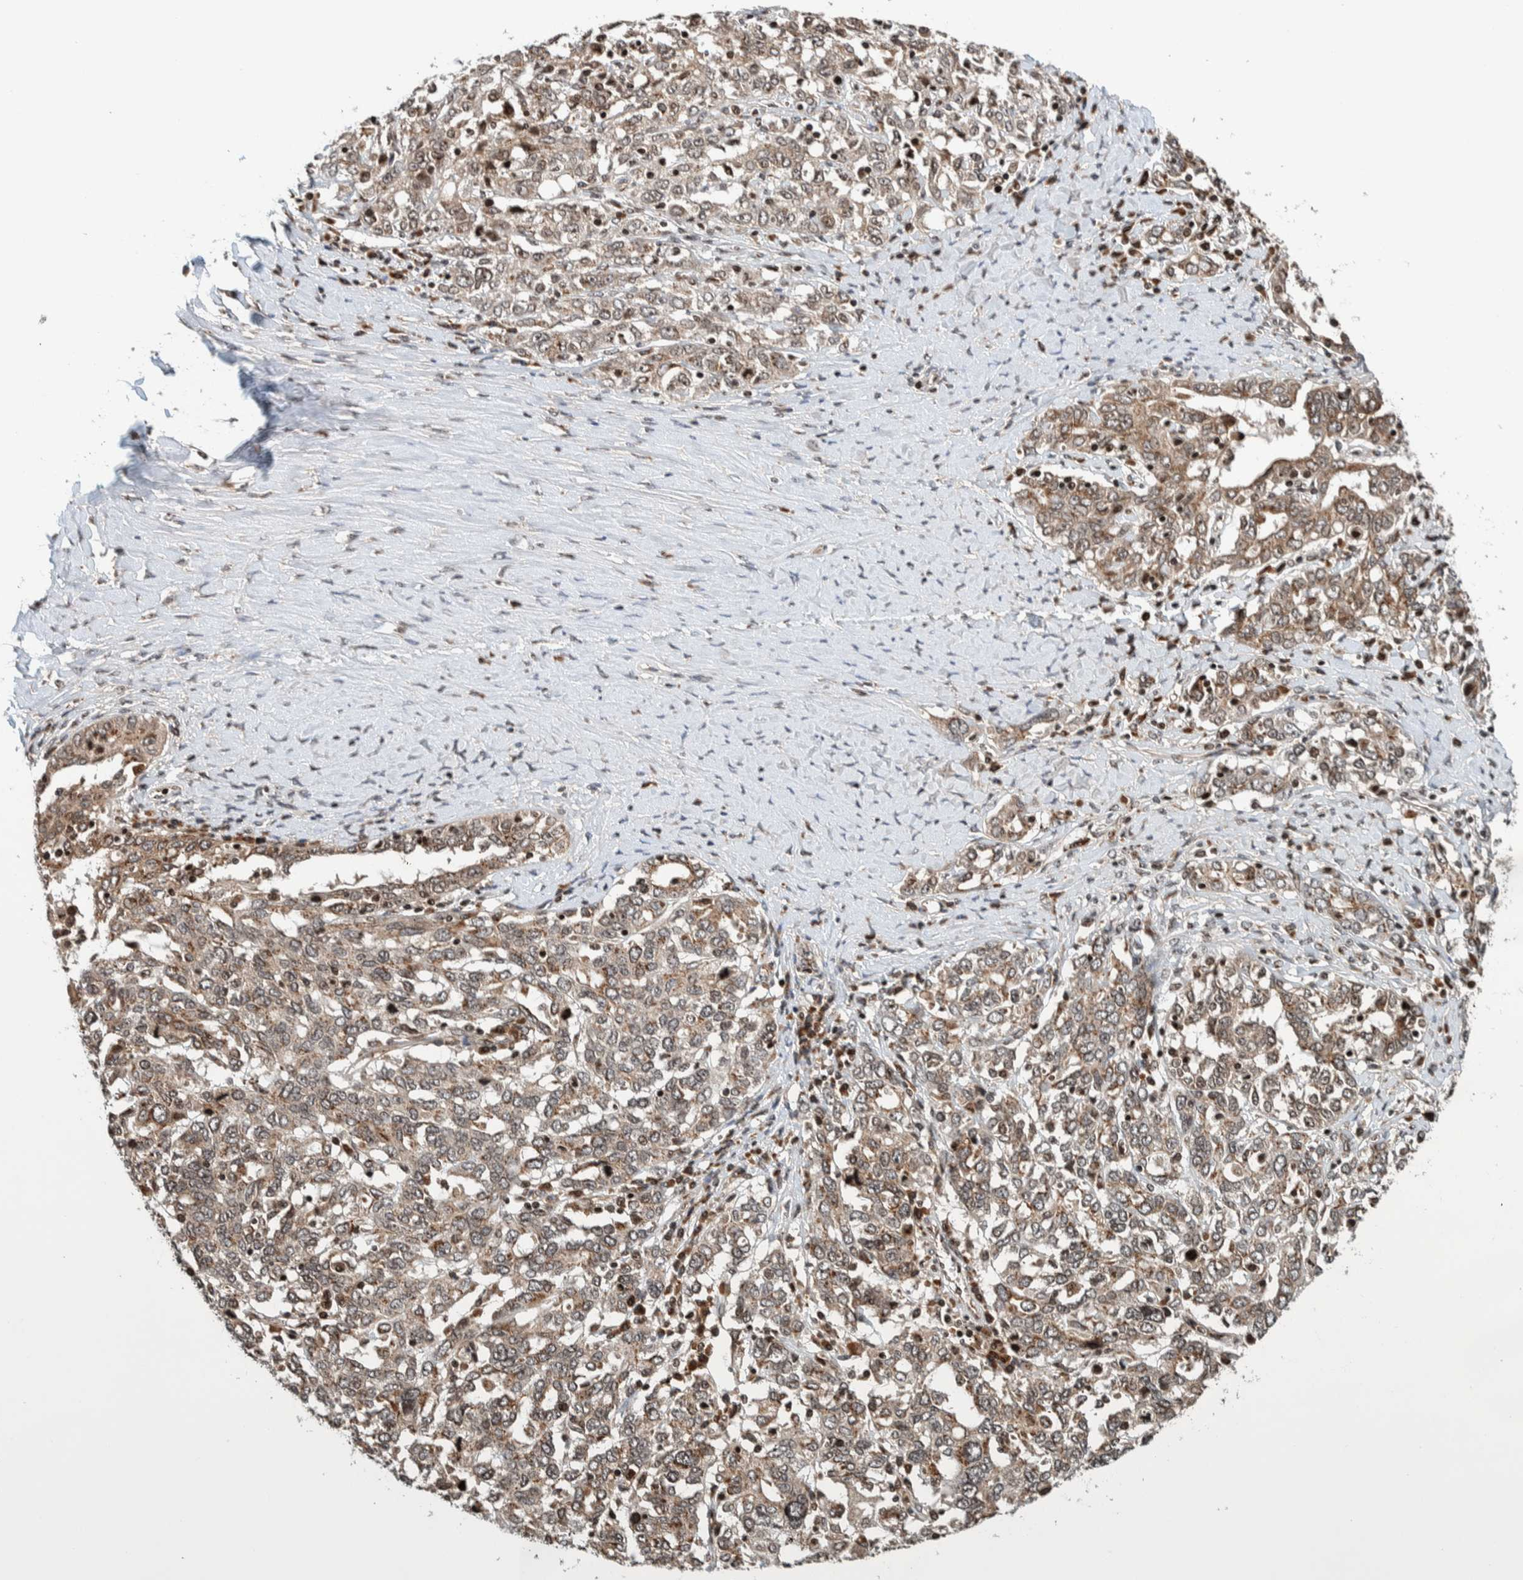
{"staining": {"intensity": "moderate", "quantity": ">75%", "location": "cytoplasmic/membranous"}, "tissue": "ovarian cancer", "cell_type": "Tumor cells", "image_type": "cancer", "snomed": [{"axis": "morphology", "description": "Carcinoma, endometroid"}, {"axis": "topography", "description": "Ovary"}], "caption": "Ovarian endometroid carcinoma tissue exhibits moderate cytoplasmic/membranous positivity in approximately >75% of tumor cells The staining was performed using DAB (3,3'-diaminobenzidine) to visualize the protein expression in brown, while the nuclei were stained in blue with hematoxylin (Magnification: 20x).", "gene": "CCDC182", "patient": {"sex": "female", "age": 62}}